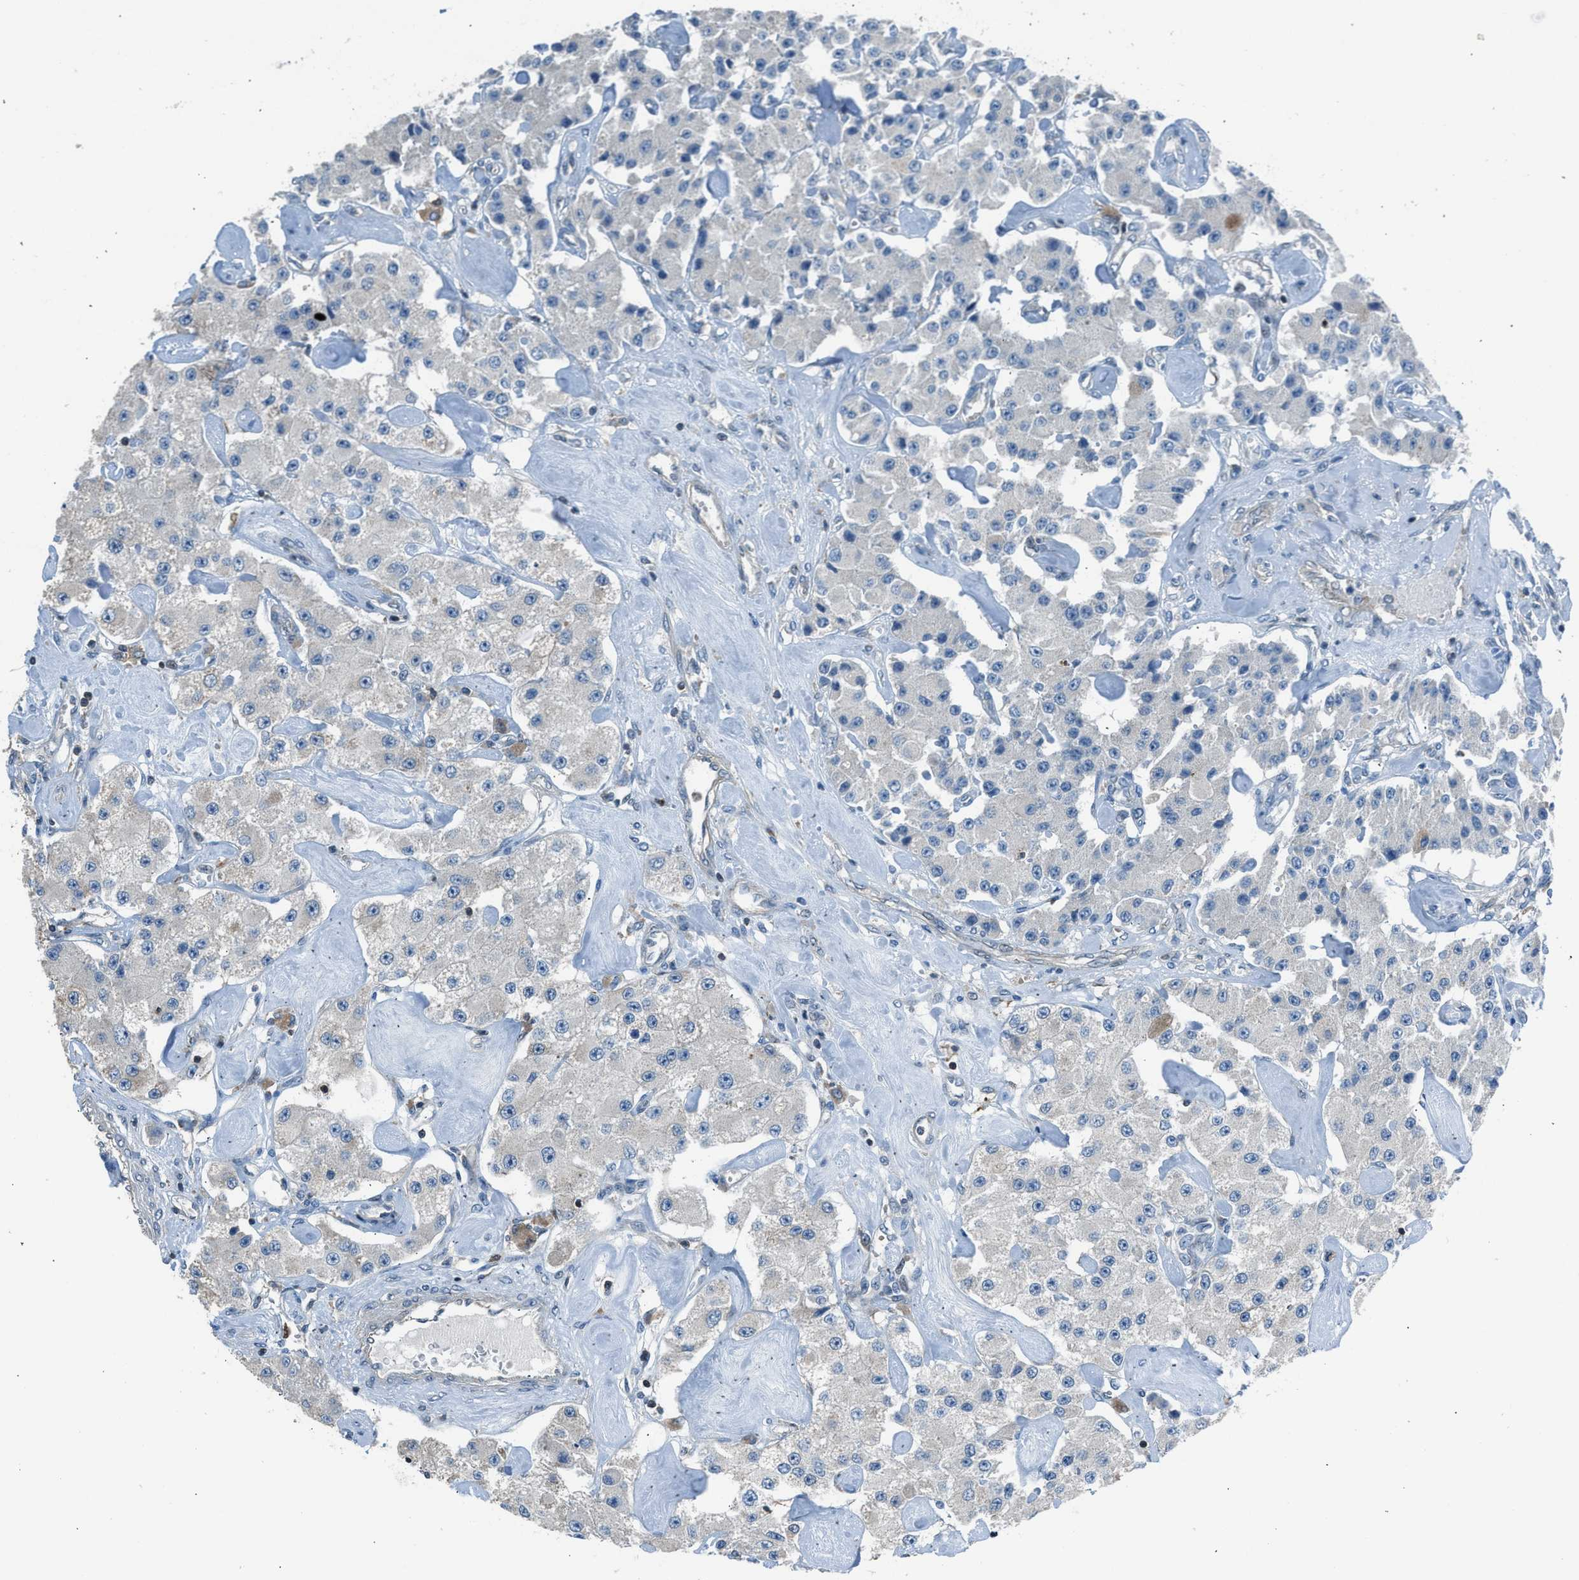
{"staining": {"intensity": "weak", "quantity": "<25%", "location": "cytoplasmic/membranous"}, "tissue": "carcinoid", "cell_type": "Tumor cells", "image_type": "cancer", "snomed": [{"axis": "morphology", "description": "Carcinoid, malignant, NOS"}, {"axis": "topography", "description": "Pancreas"}], "caption": "An immunohistochemistry image of malignant carcinoid is shown. There is no staining in tumor cells of malignant carcinoid.", "gene": "LMLN", "patient": {"sex": "male", "age": 41}}